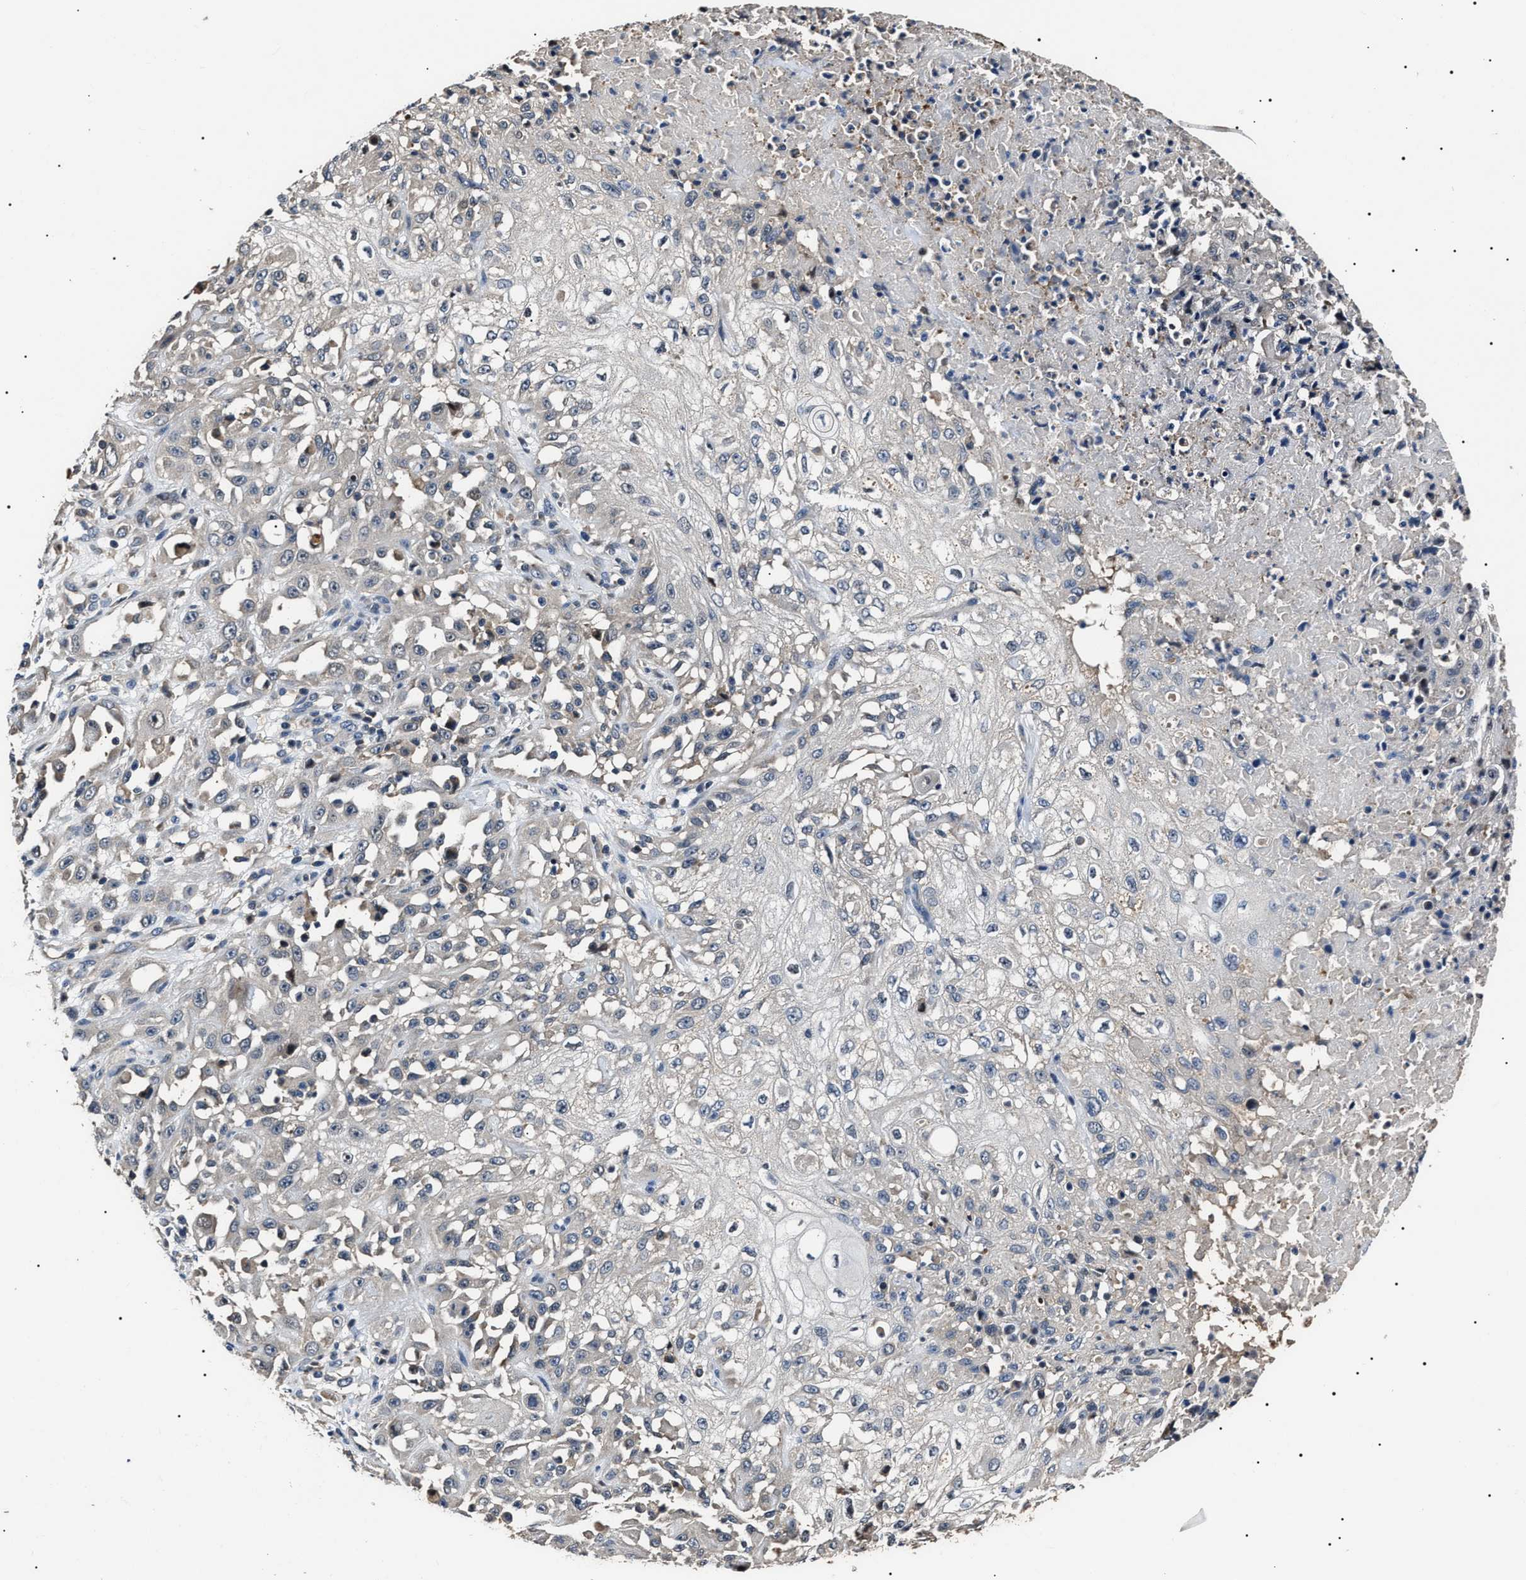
{"staining": {"intensity": "negative", "quantity": "none", "location": "none"}, "tissue": "skin cancer", "cell_type": "Tumor cells", "image_type": "cancer", "snomed": [{"axis": "morphology", "description": "Squamous cell carcinoma, NOS"}, {"axis": "morphology", "description": "Squamous cell carcinoma, metastatic, NOS"}, {"axis": "topography", "description": "Skin"}, {"axis": "topography", "description": "Lymph node"}], "caption": "Protein analysis of skin cancer (metastatic squamous cell carcinoma) exhibits no significant staining in tumor cells. (Stains: DAB immunohistochemistry (IHC) with hematoxylin counter stain, Microscopy: brightfield microscopy at high magnification).", "gene": "IFT81", "patient": {"sex": "male", "age": 75}}